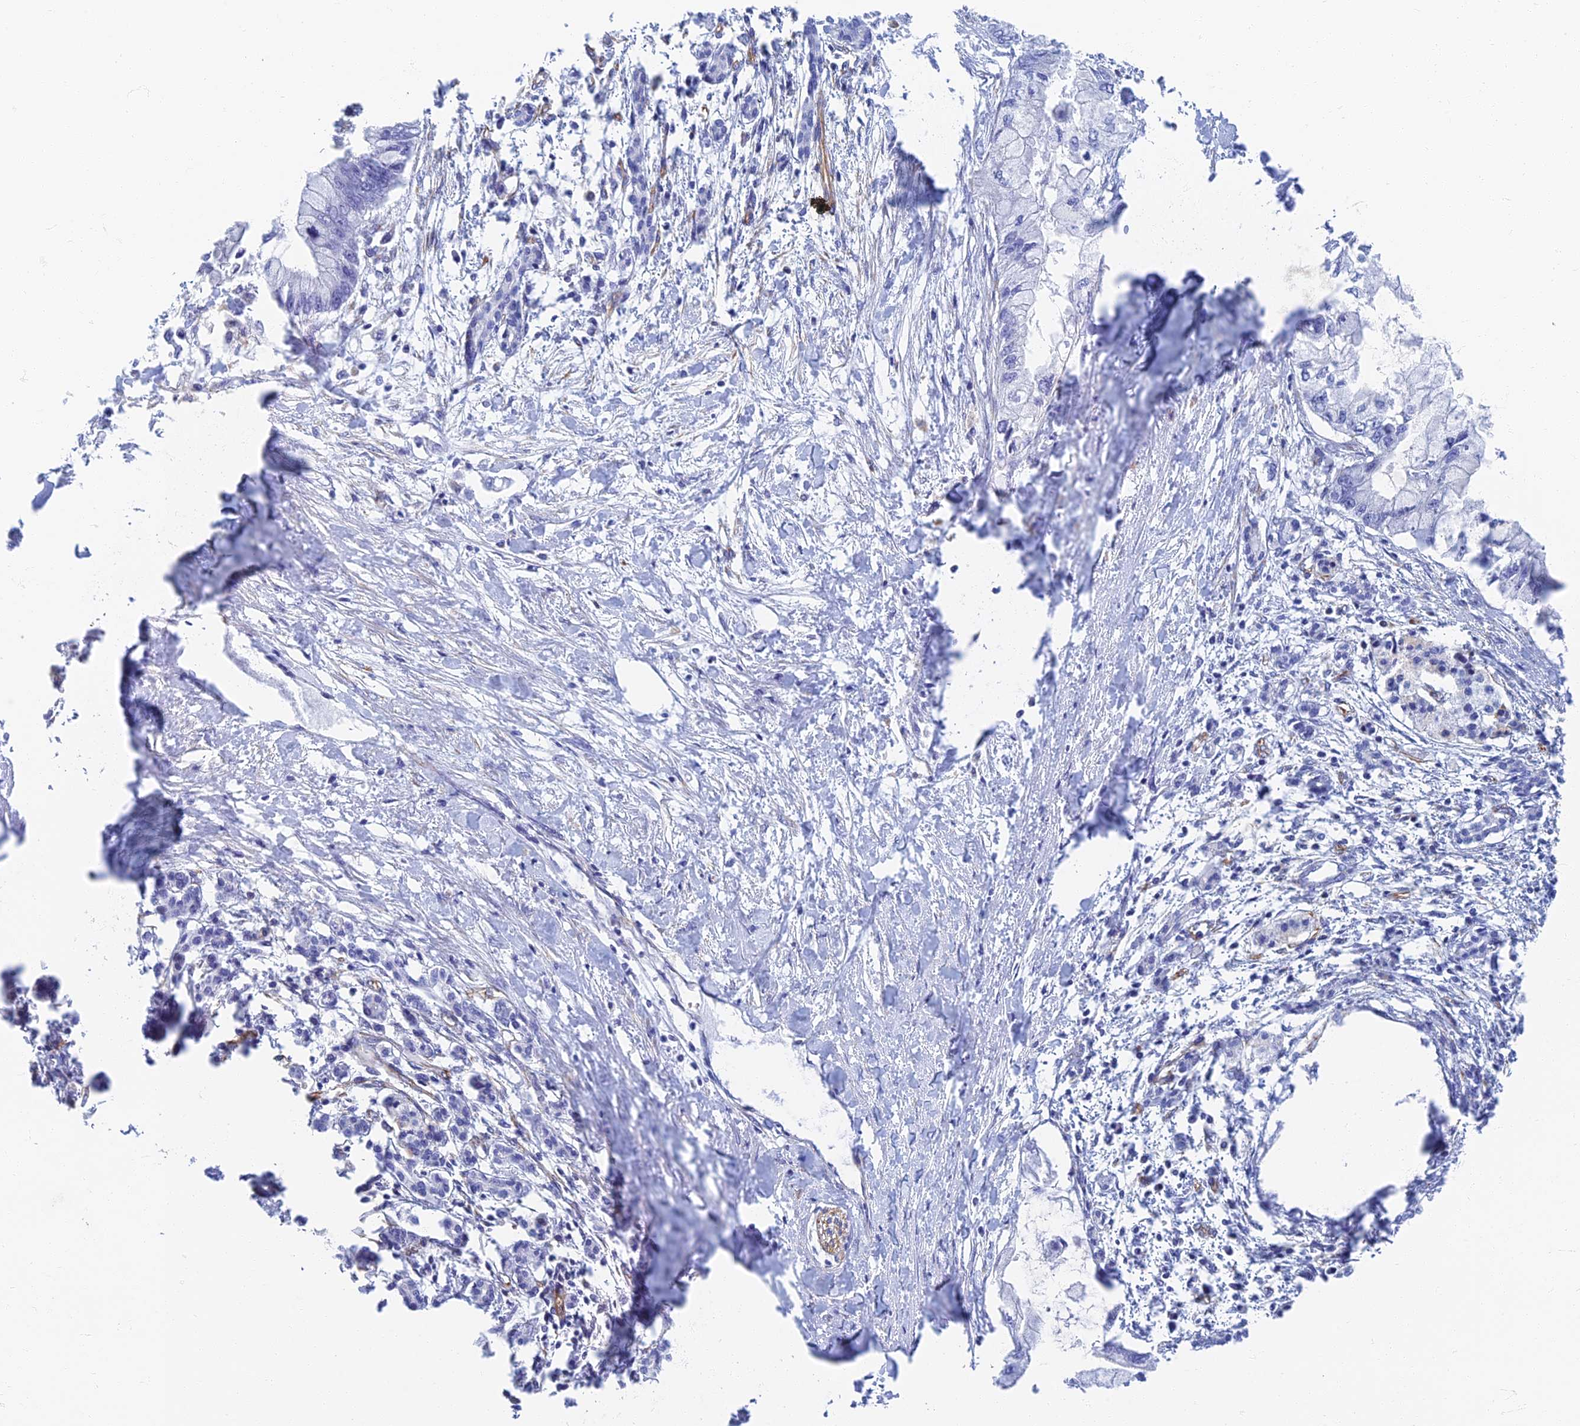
{"staining": {"intensity": "negative", "quantity": "none", "location": "none"}, "tissue": "pancreatic cancer", "cell_type": "Tumor cells", "image_type": "cancer", "snomed": [{"axis": "morphology", "description": "Adenocarcinoma, NOS"}, {"axis": "topography", "description": "Pancreas"}], "caption": "DAB immunohistochemical staining of adenocarcinoma (pancreatic) reveals no significant expression in tumor cells.", "gene": "RMC1", "patient": {"sex": "male", "age": 48}}